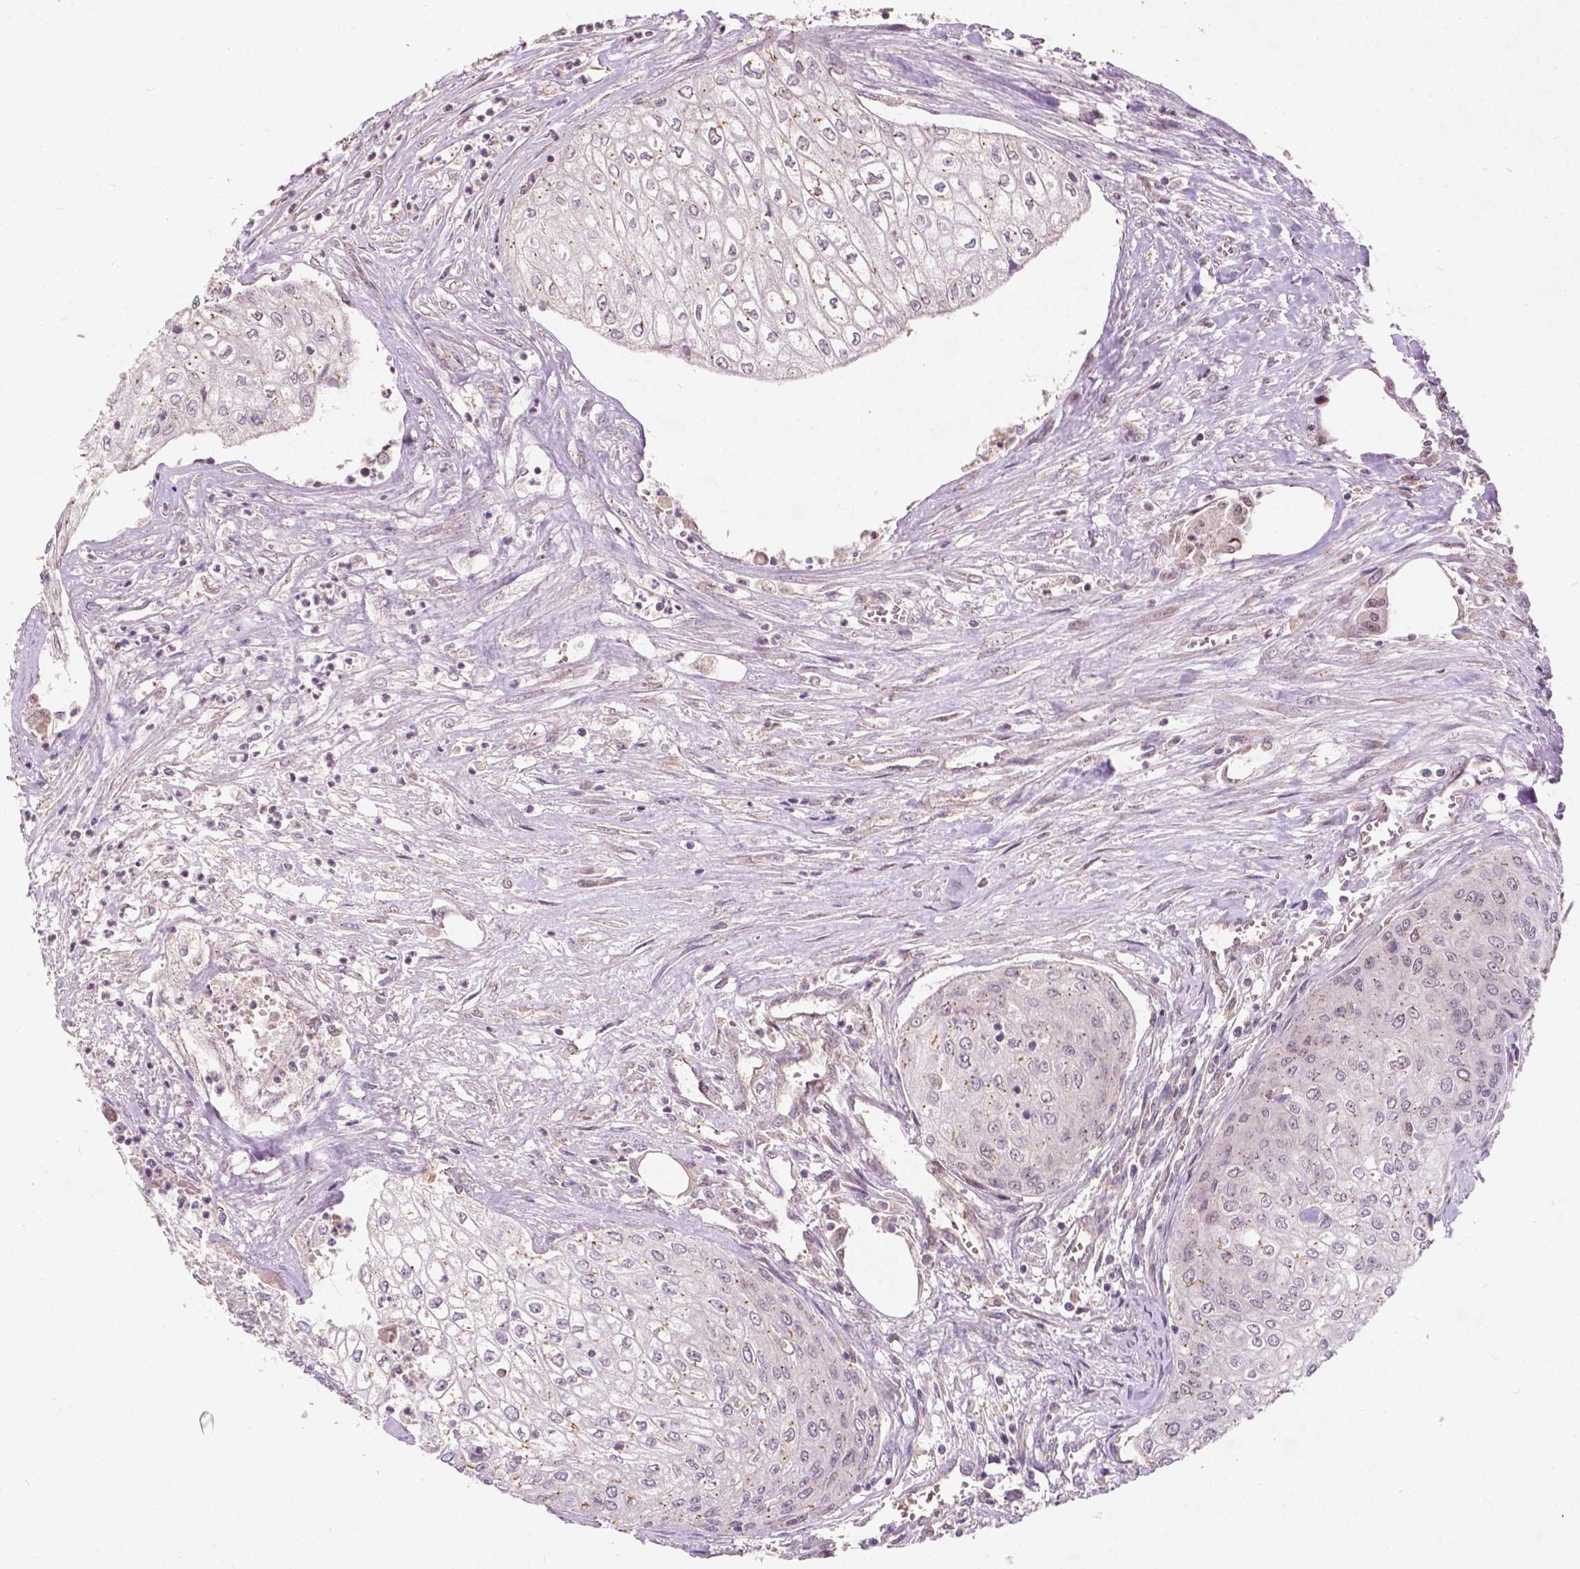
{"staining": {"intensity": "negative", "quantity": "none", "location": "none"}, "tissue": "urothelial cancer", "cell_type": "Tumor cells", "image_type": "cancer", "snomed": [{"axis": "morphology", "description": "Urothelial carcinoma, High grade"}, {"axis": "topography", "description": "Urinary bladder"}], "caption": "DAB (3,3'-diaminobenzidine) immunohistochemical staining of human urothelial cancer reveals no significant expression in tumor cells.", "gene": "DUSP16", "patient": {"sex": "male", "age": 62}}